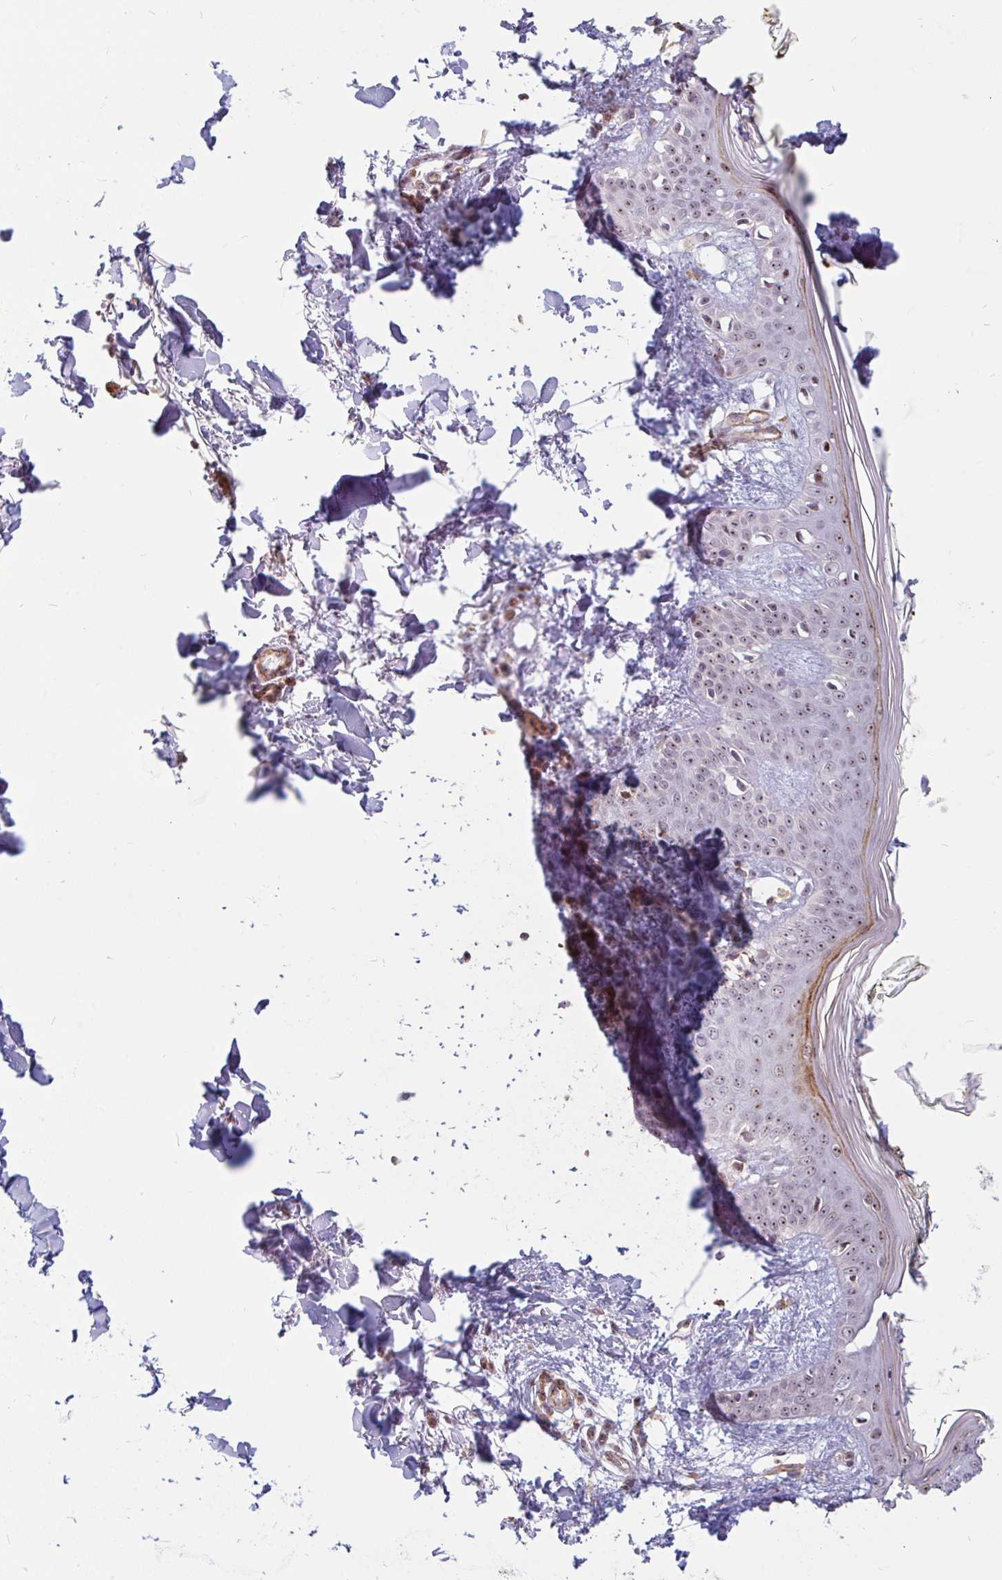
{"staining": {"intensity": "moderate", "quantity": "25%-75%", "location": "nuclear"}, "tissue": "skin", "cell_type": "Fibroblasts", "image_type": "normal", "snomed": [{"axis": "morphology", "description": "Normal tissue, NOS"}, {"axis": "topography", "description": "Skin"}], "caption": "Approximately 25%-75% of fibroblasts in unremarkable human skin display moderate nuclear protein staining as visualized by brown immunohistochemical staining.", "gene": "ZNF689", "patient": {"sex": "female", "age": 34}}